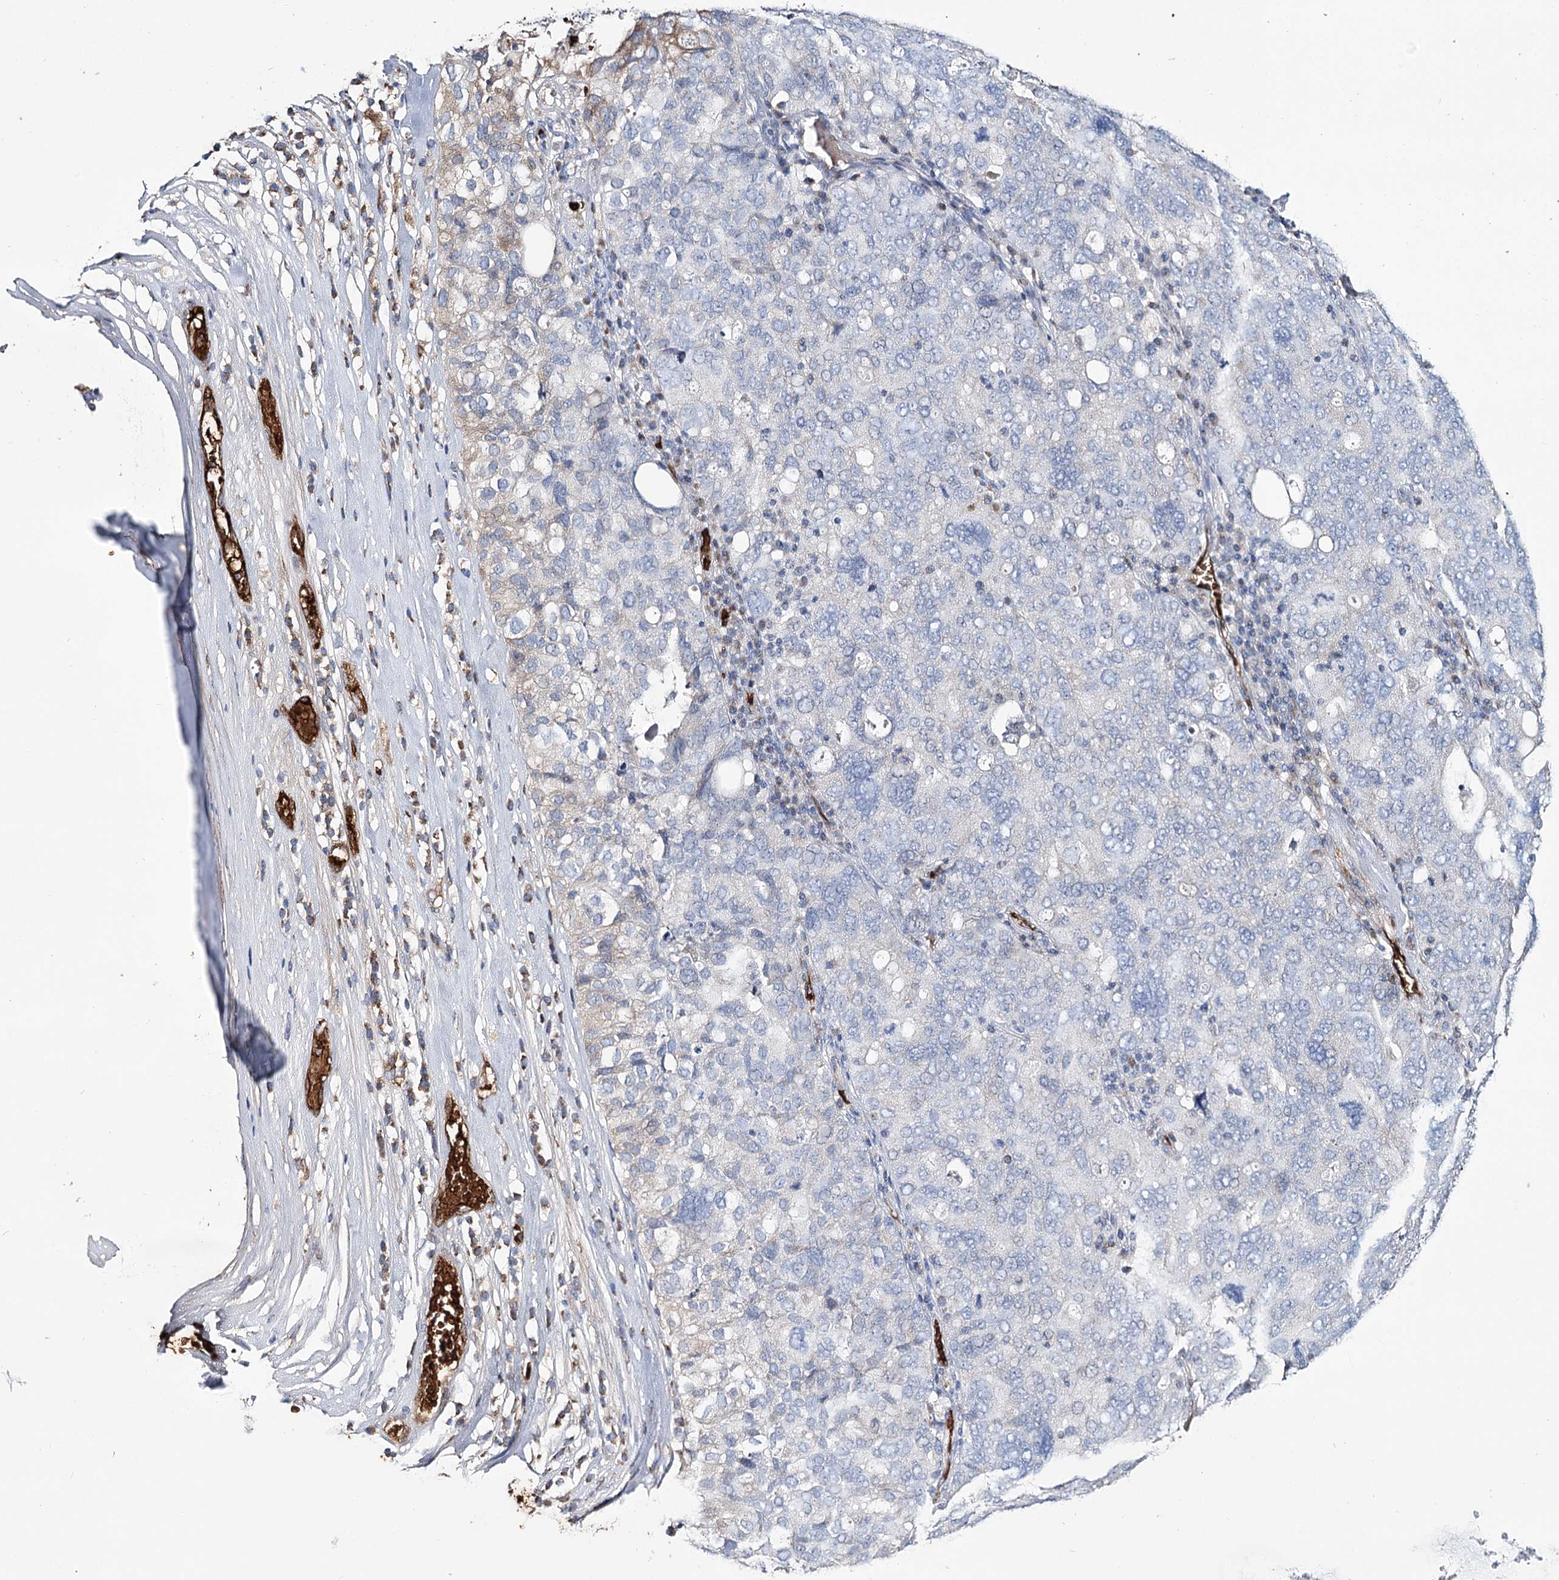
{"staining": {"intensity": "weak", "quantity": "<25%", "location": "cytoplasmic/membranous"}, "tissue": "ovarian cancer", "cell_type": "Tumor cells", "image_type": "cancer", "snomed": [{"axis": "morphology", "description": "Carcinoma, endometroid"}, {"axis": "topography", "description": "Ovary"}], "caption": "Ovarian cancer (endometroid carcinoma) was stained to show a protein in brown. There is no significant staining in tumor cells.", "gene": "GBF1", "patient": {"sex": "female", "age": 62}}